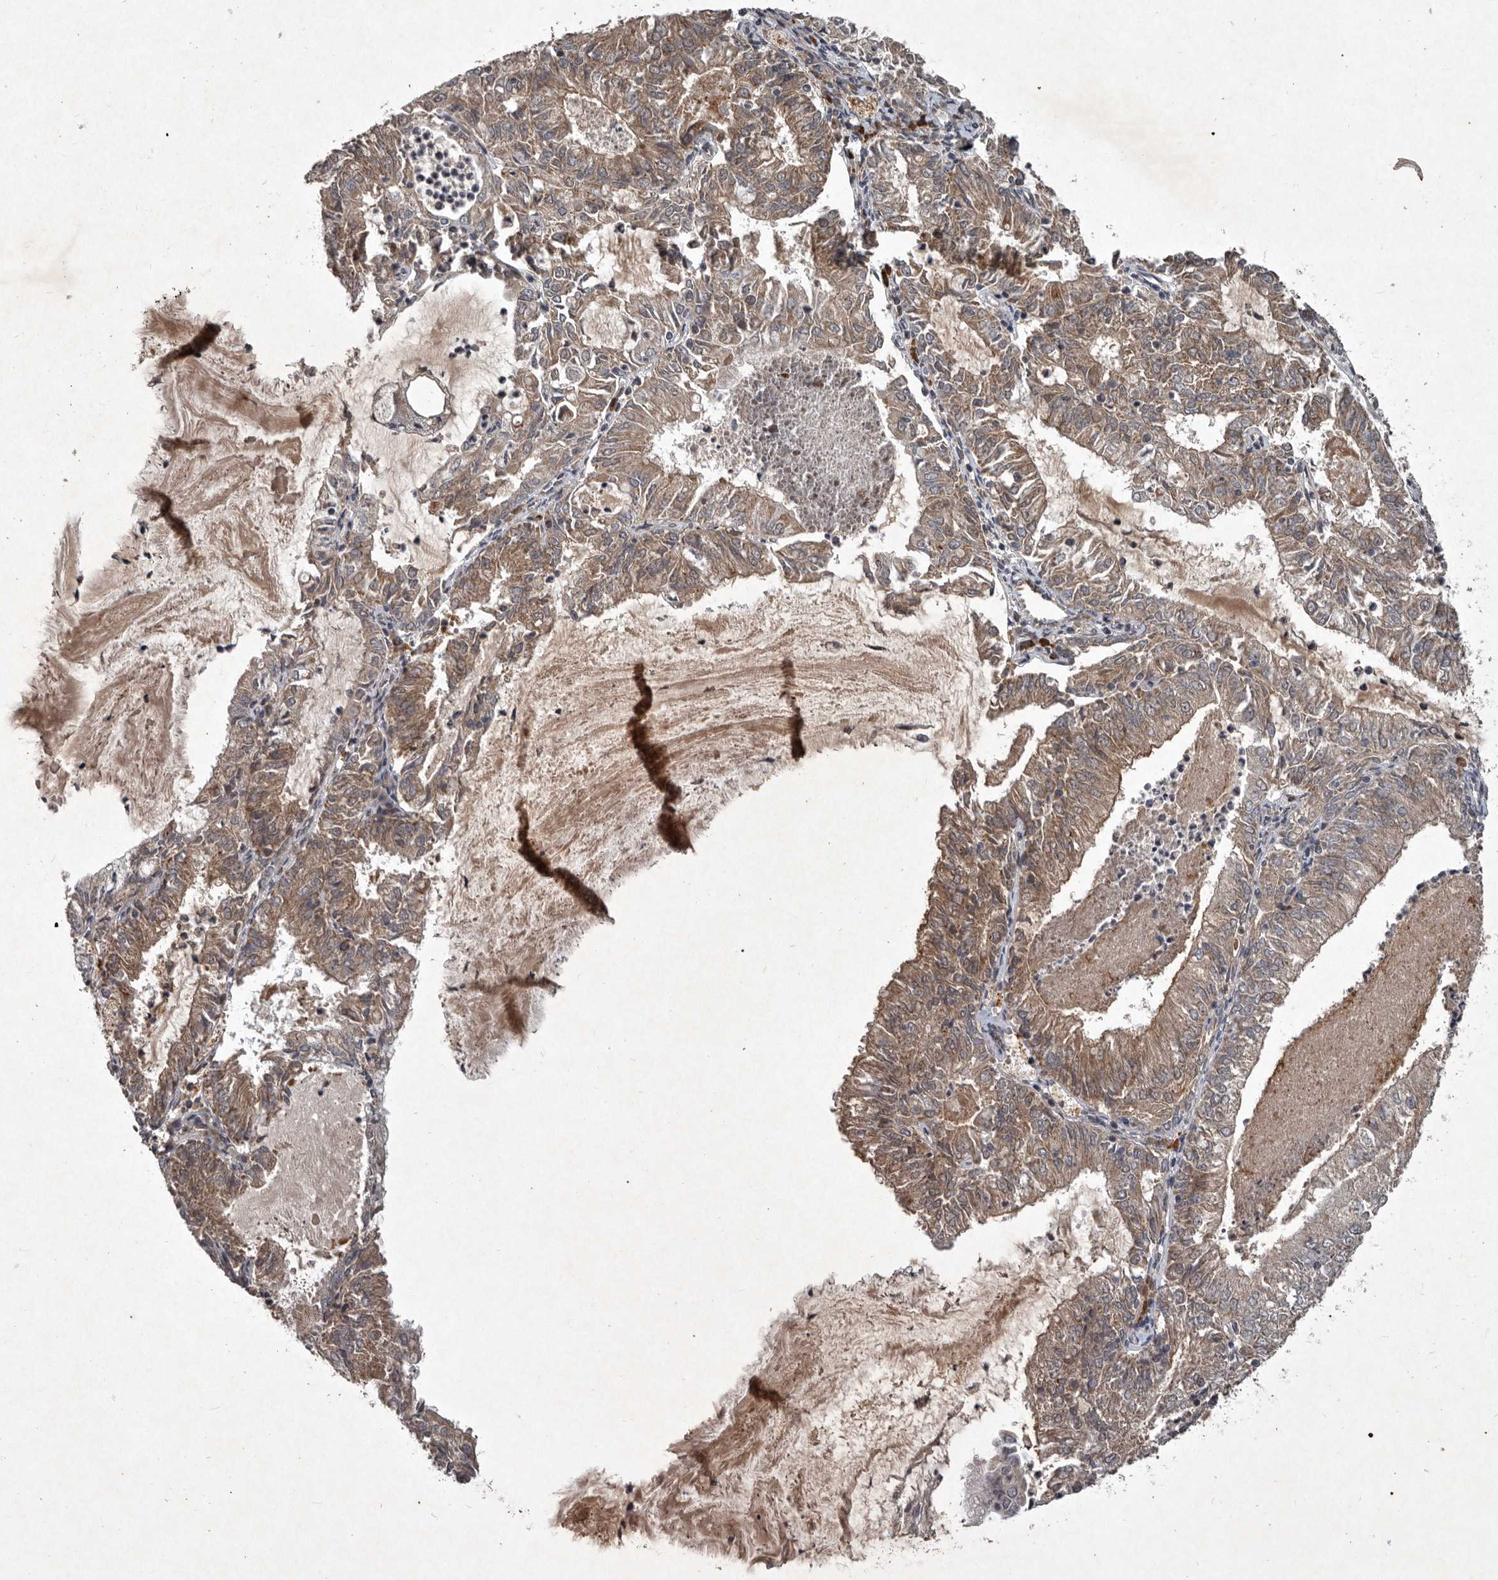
{"staining": {"intensity": "moderate", "quantity": ">75%", "location": "cytoplasmic/membranous"}, "tissue": "endometrial cancer", "cell_type": "Tumor cells", "image_type": "cancer", "snomed": [{"axis": "morphology", "description": "Adenocarcinoma, NOS"}, {"axis": "topography", "description": "Endometrium"}], "caption": "A micrograph of adenocarcinoma (endometrial) stained for a protein demonstrates moderate cytoplasmic/membranous brown staining in tumor cells.", "gene": "MRPS15", "patient": {"sex": "female", "age": 57}}